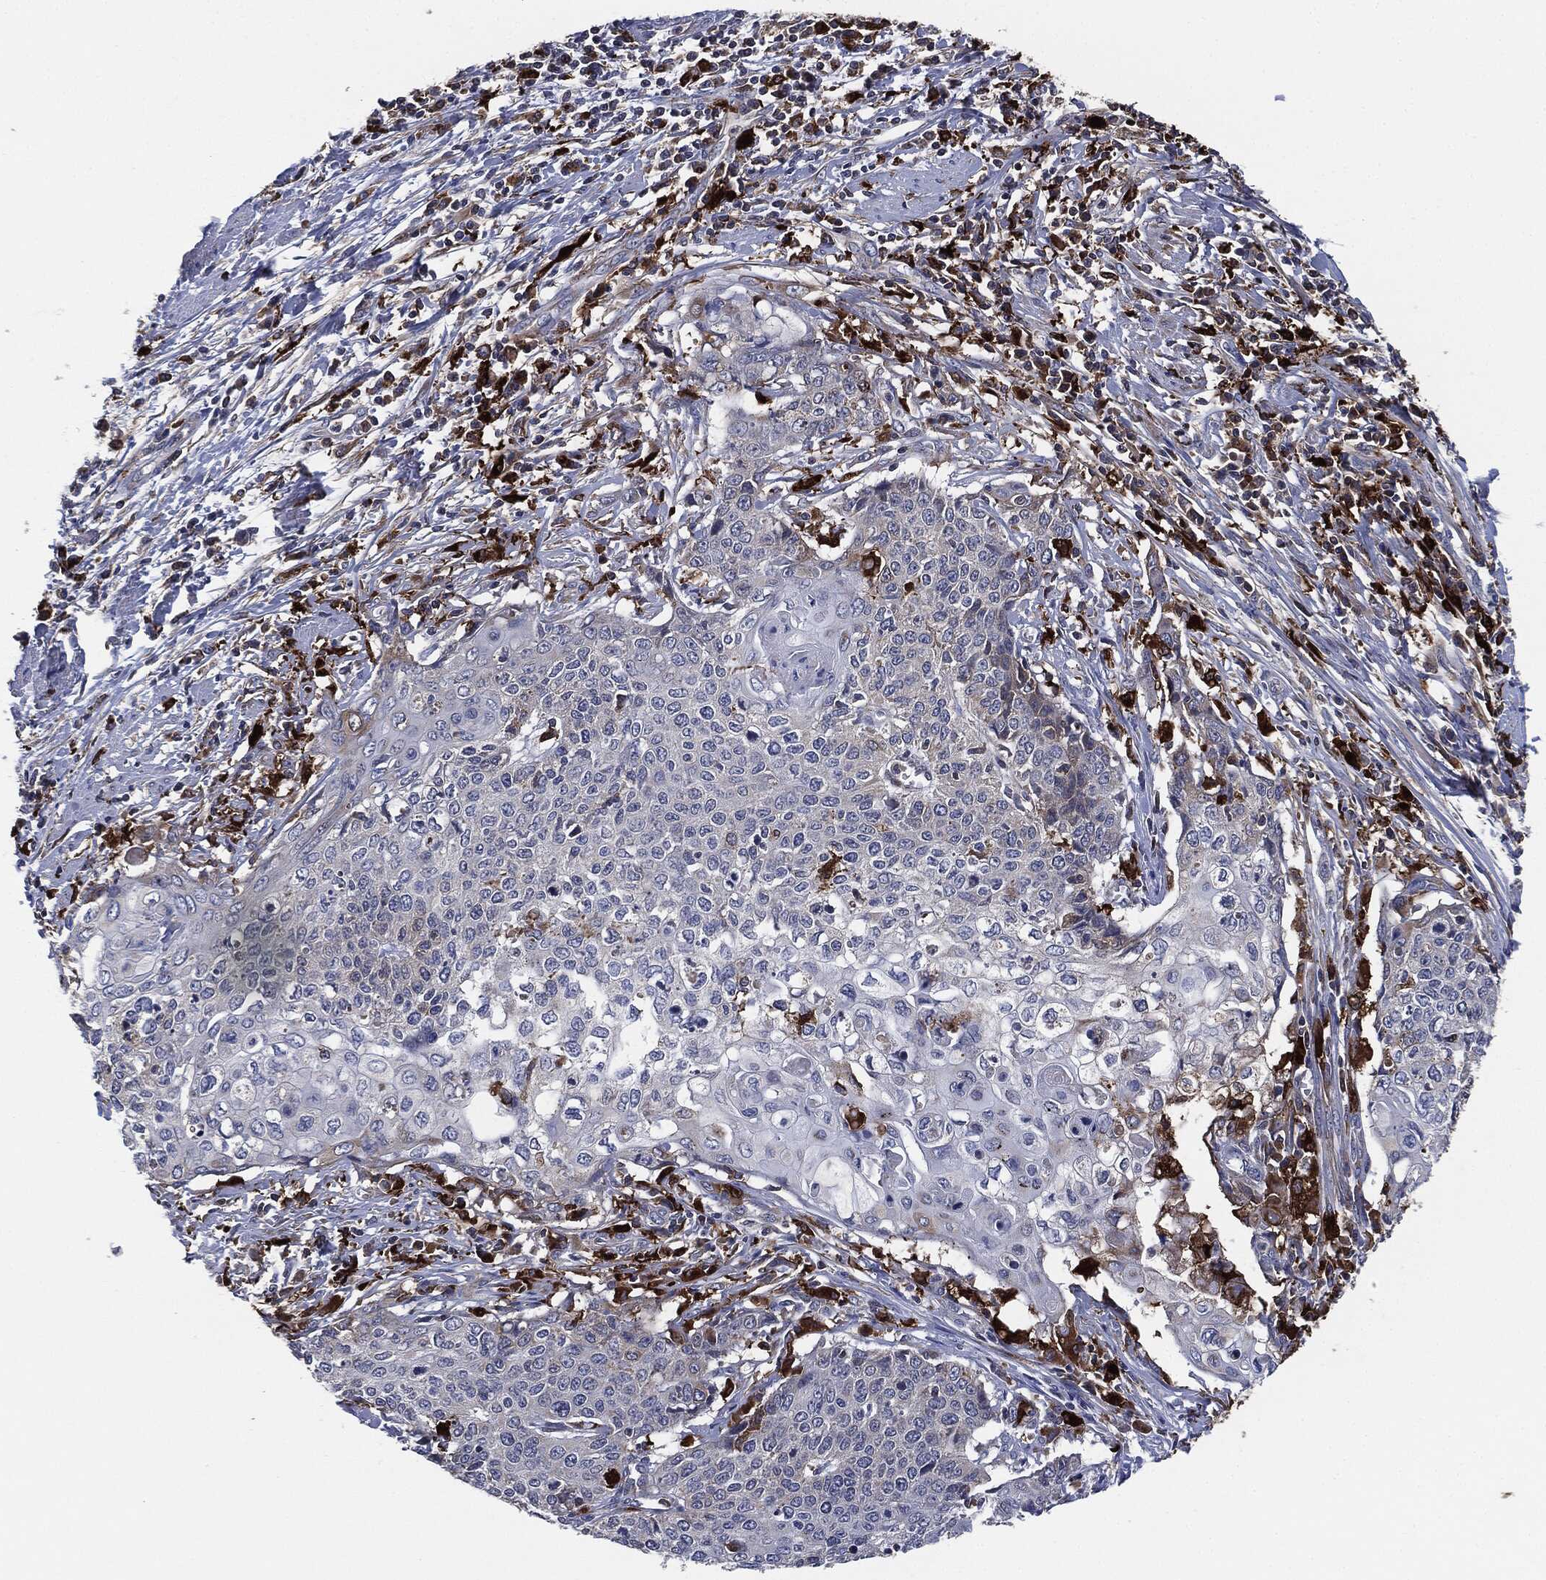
{"staining": {"intensity": "negative", "quantity": "none", "location": "none"}, "tissue": "cervical cancer", "cell_type": "Tumor cells", "image_type": "cancer", "snomed": [{"axis": "morphology", "description": "Squamous cell carcinoma, NOS"}, {"axis": "topography", "description": "Cervix"}], "caption": "High power microscopy micrograph of an immunohistochemistry (IHC) image of cervical squamous cell carcinoma, revealing no significant expression in tumor cells.", "gene": "TMEM11", "patient": {"sex": "female", "age": 39}}